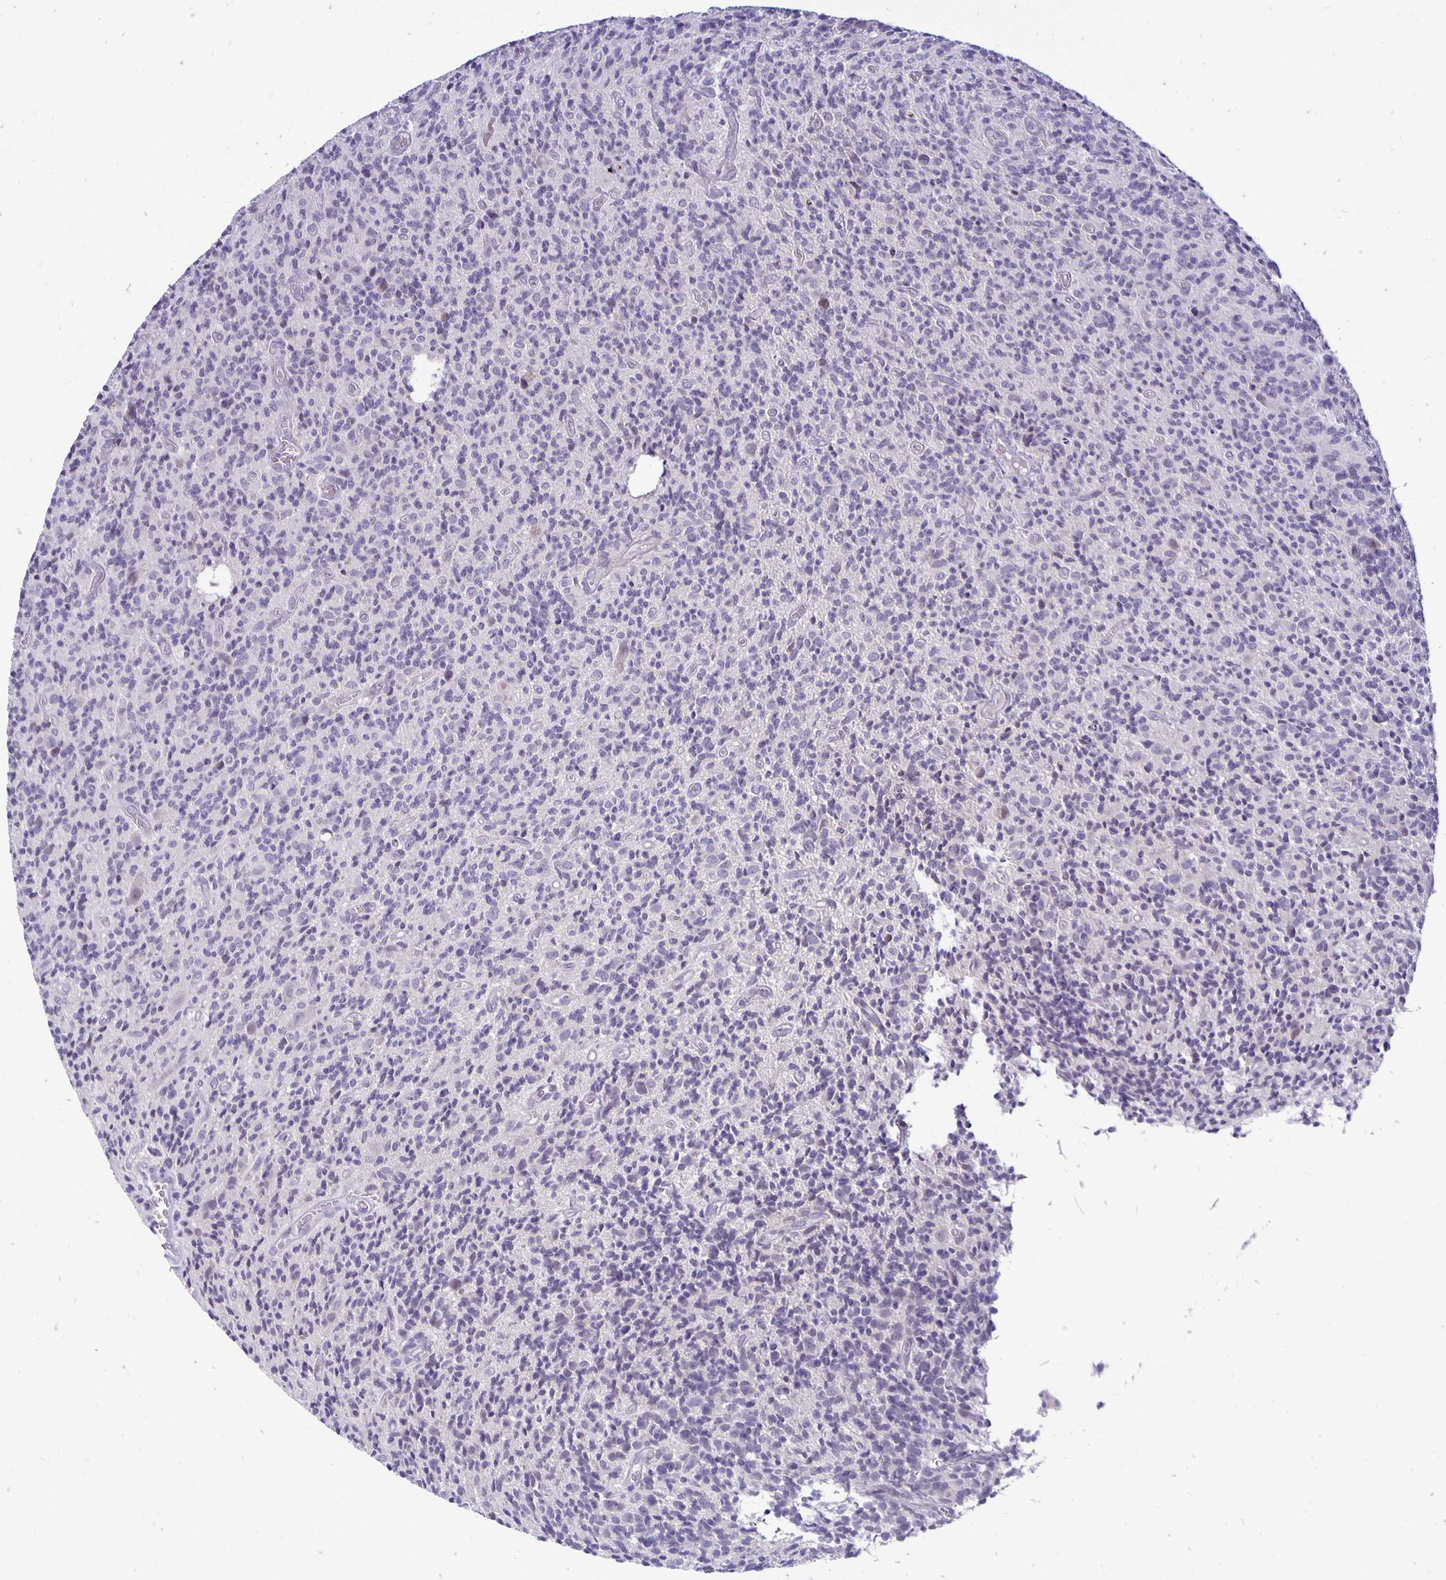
{"staining": {"intensity": "negative", "quantity": "none", "location": "none"}, "tissue": "glioma", "cell_type": "Tumor cells", "image_type": "cancer", "snomed": [{"axis": "morphology", "description": "Glioma, malignant, High grade"}, {"axis": "topography", "description": "Brain"}], "caption": "Immunohistochemistry (IHC) micrograph of malignant glioma (high-grade) stained for a protein (brown), which displays no staining in tumor cells.", "gene": "ERBB2", "patient": {"sex": "male", "age": 76}}